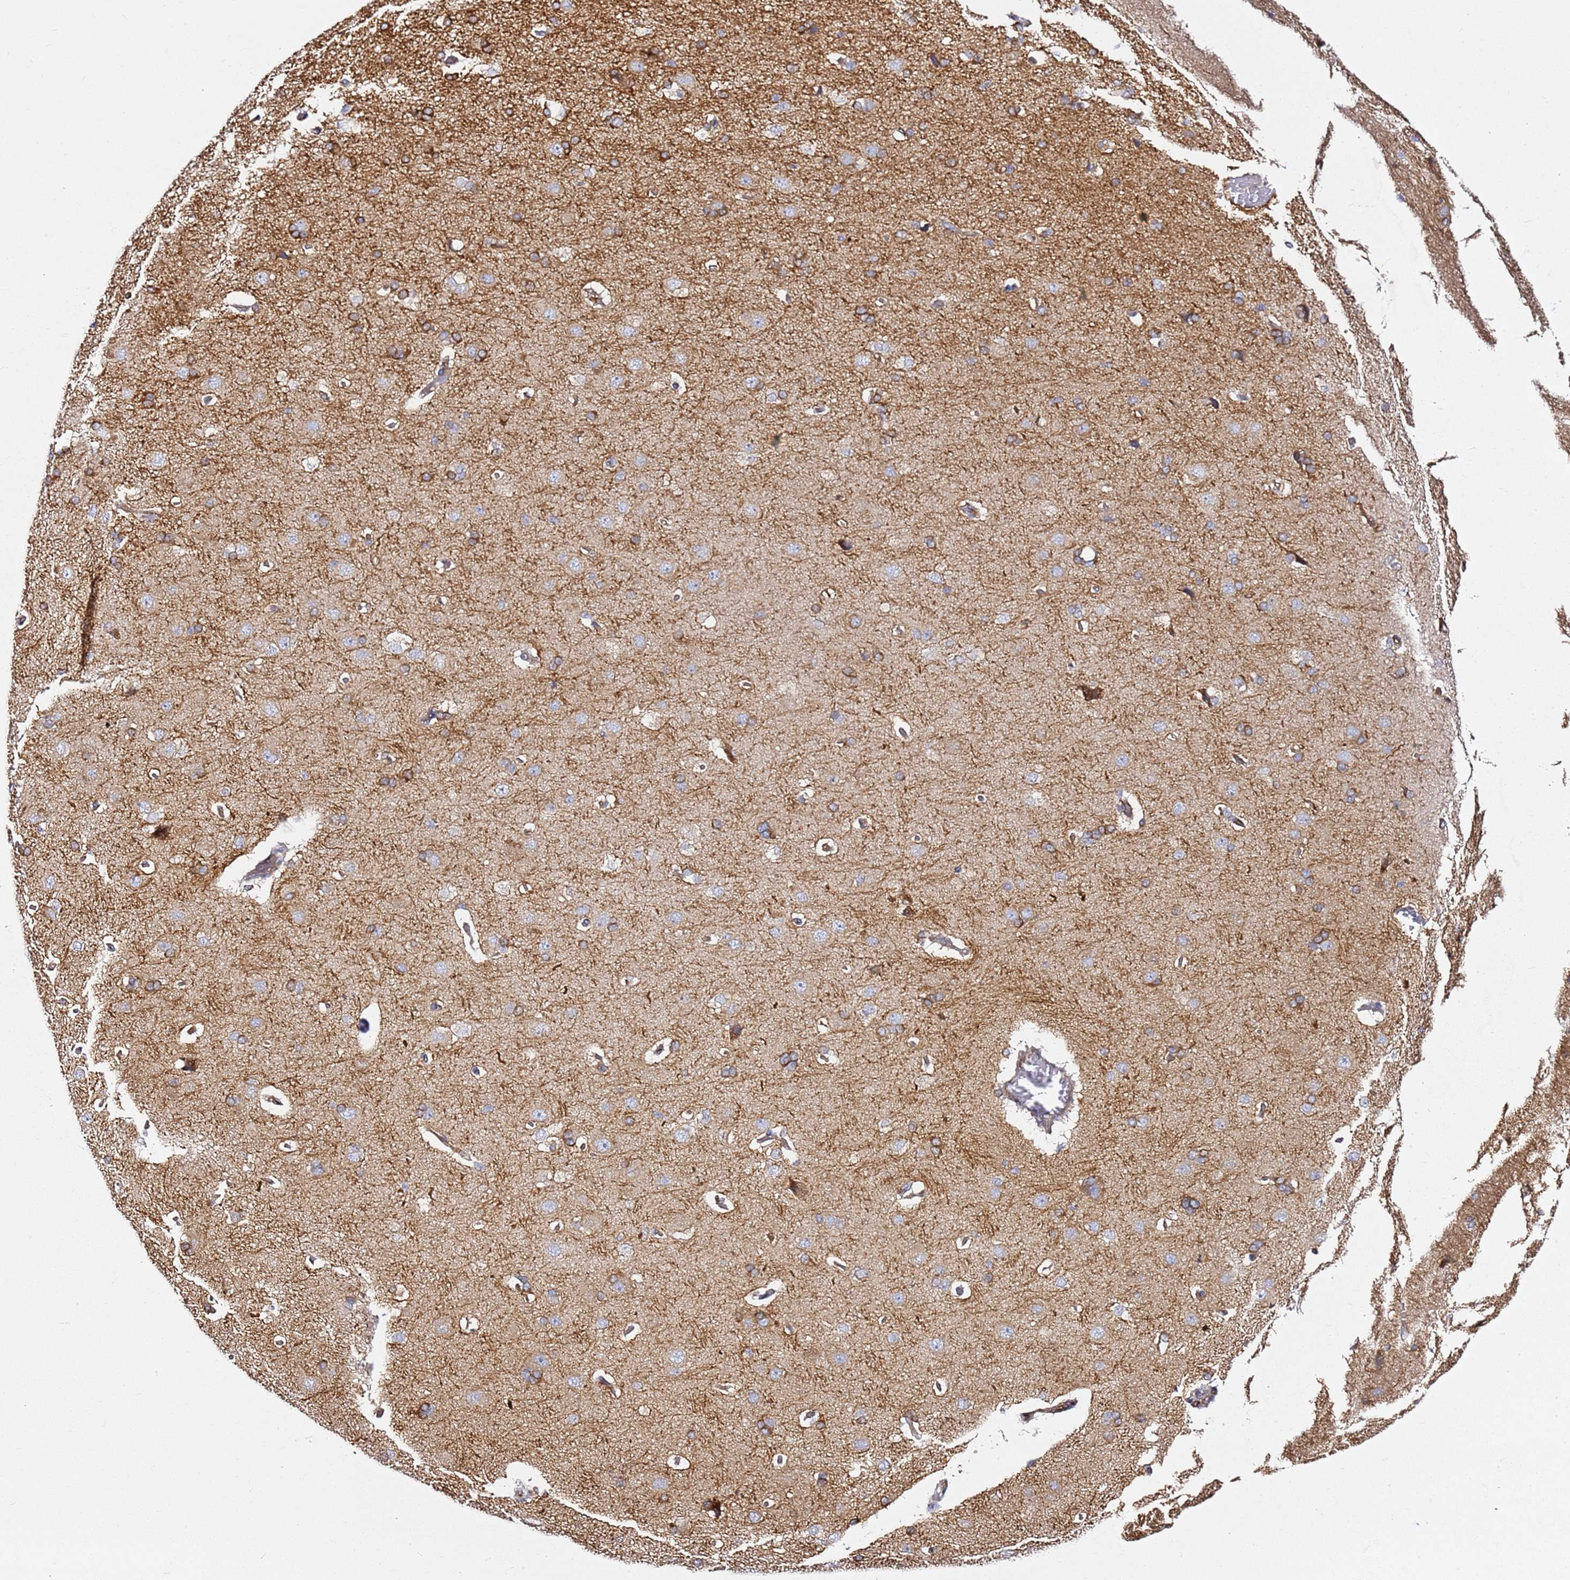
{"staining": {"intensity": "weak", "quantity": ">75%", "location": "cytoplasmic/membranous"}, "tissue": "cerebral cortex", "cell_type": "Endothelial cells", "image_type": "normal", "snomed": [{"axis": "morphology", "description": "Normal tissue, NOS"}, {"axis": "topography", "description": "Cerebral cortex"}], "caption": "Cerebral cortex stained with DAB immunohistochemistry reveals low levels of weak cytoplasmic/membranous positivity in about >75% of endothelial cells. The staining was performed using DAB (3,3'-diaminobenzidine), with brown indicating positive protein expression. Nuclei are stained blue with hematoxylin.", "gene": "KIF7", "patient": {"sex": "male", "age": 62}}